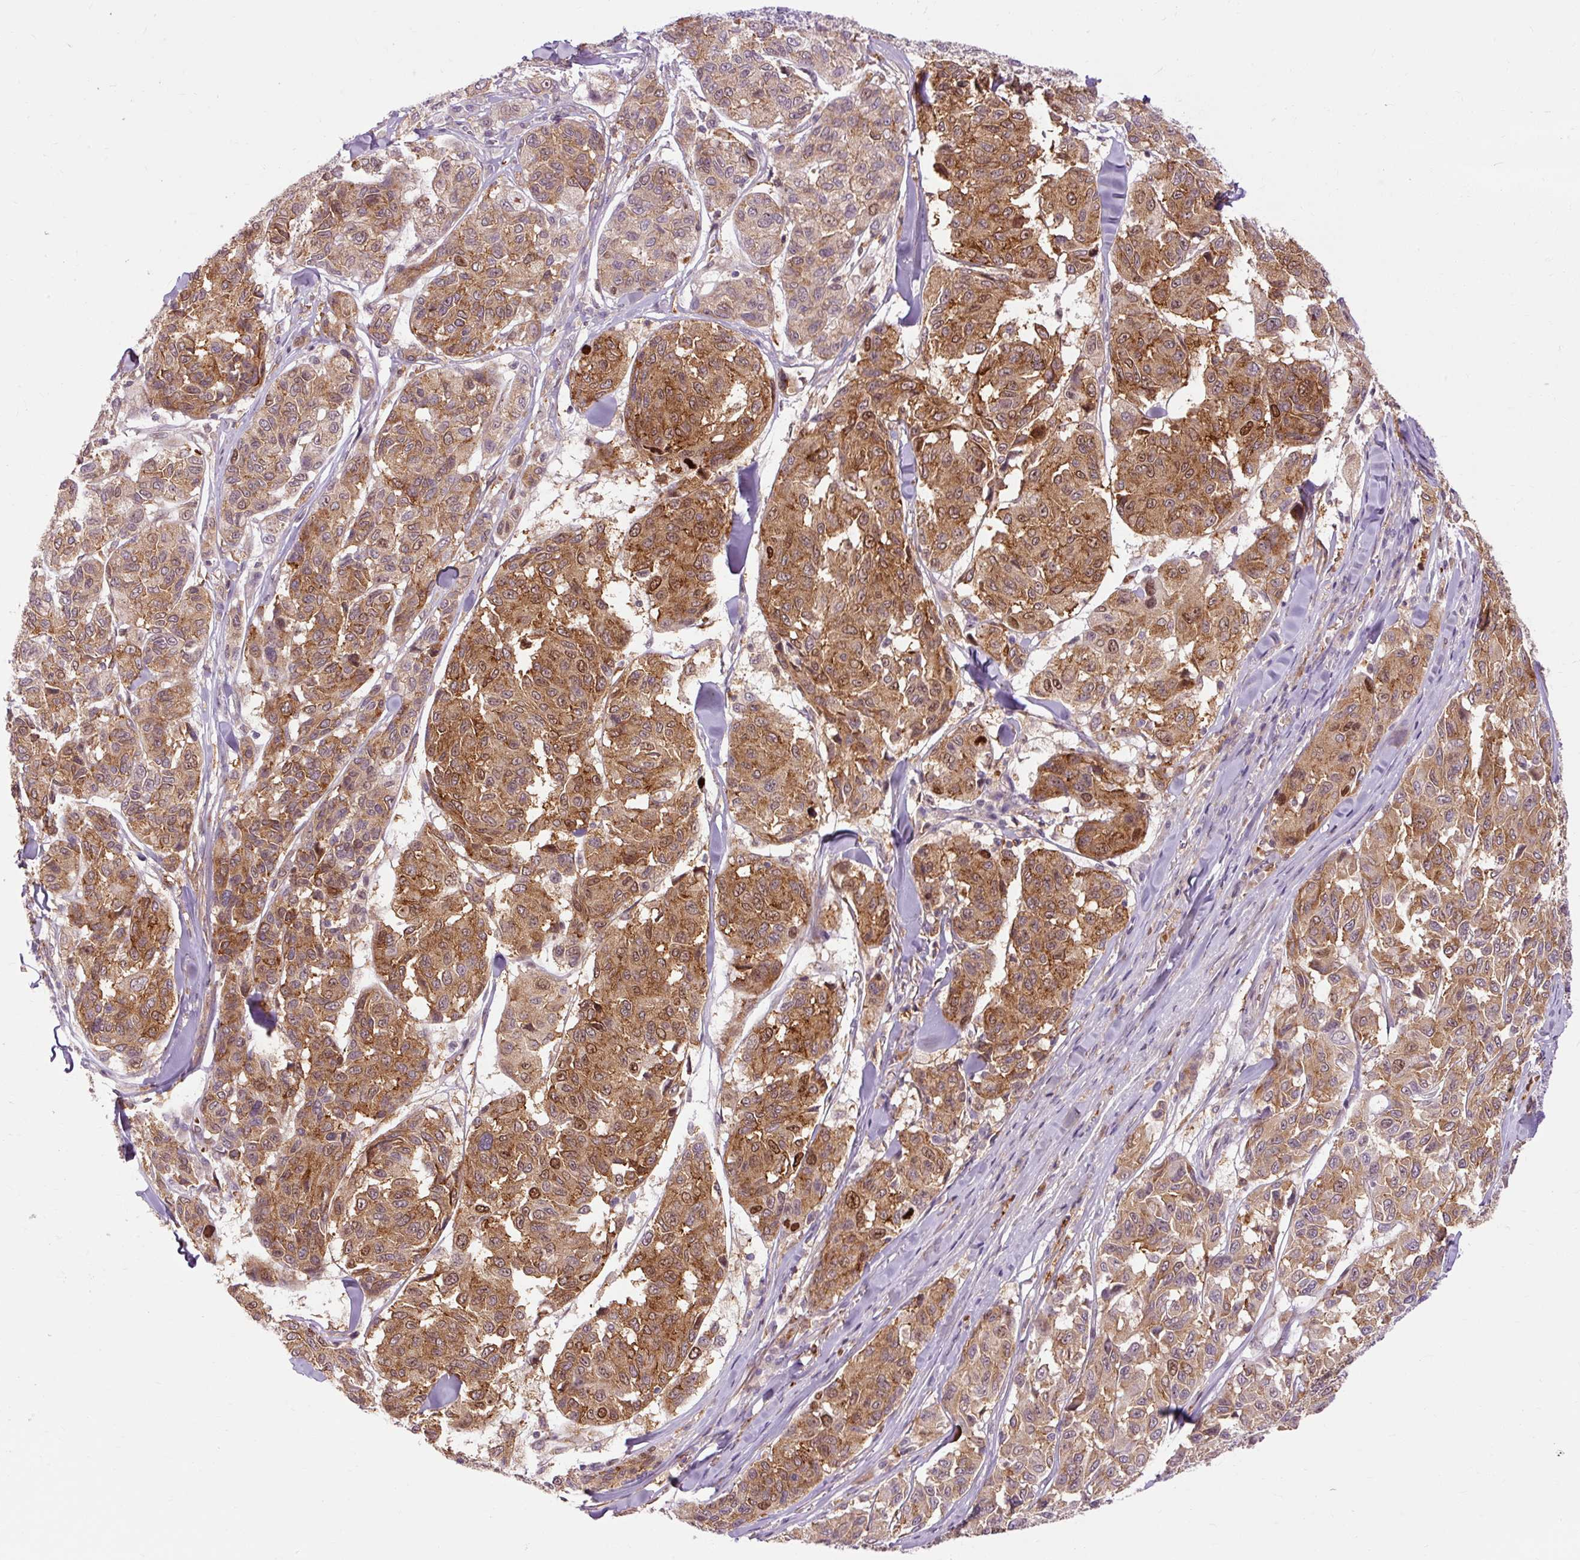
{"staining": {"intensity": "moderate", "quantity": ">75%", "location": "cytoplasmic/membranous,nuclear"}, "tissue": "melanoma", "cell_type": "Tumor cells", "image_type": "cancer", "snomed": [{"axis": "morphology", "description": "Malignant melanoma, NOS"}, {"axis": "topography", "description": "Skin"}], "caption": "IHC of malignant melanoma reveals medium levels of moderate cytoplasmic/membranous and nuclear positivity in approximately >75% of tumor cells.", "gene": "CEBPZ", "patient": {"sex": "female", "age": 66}}